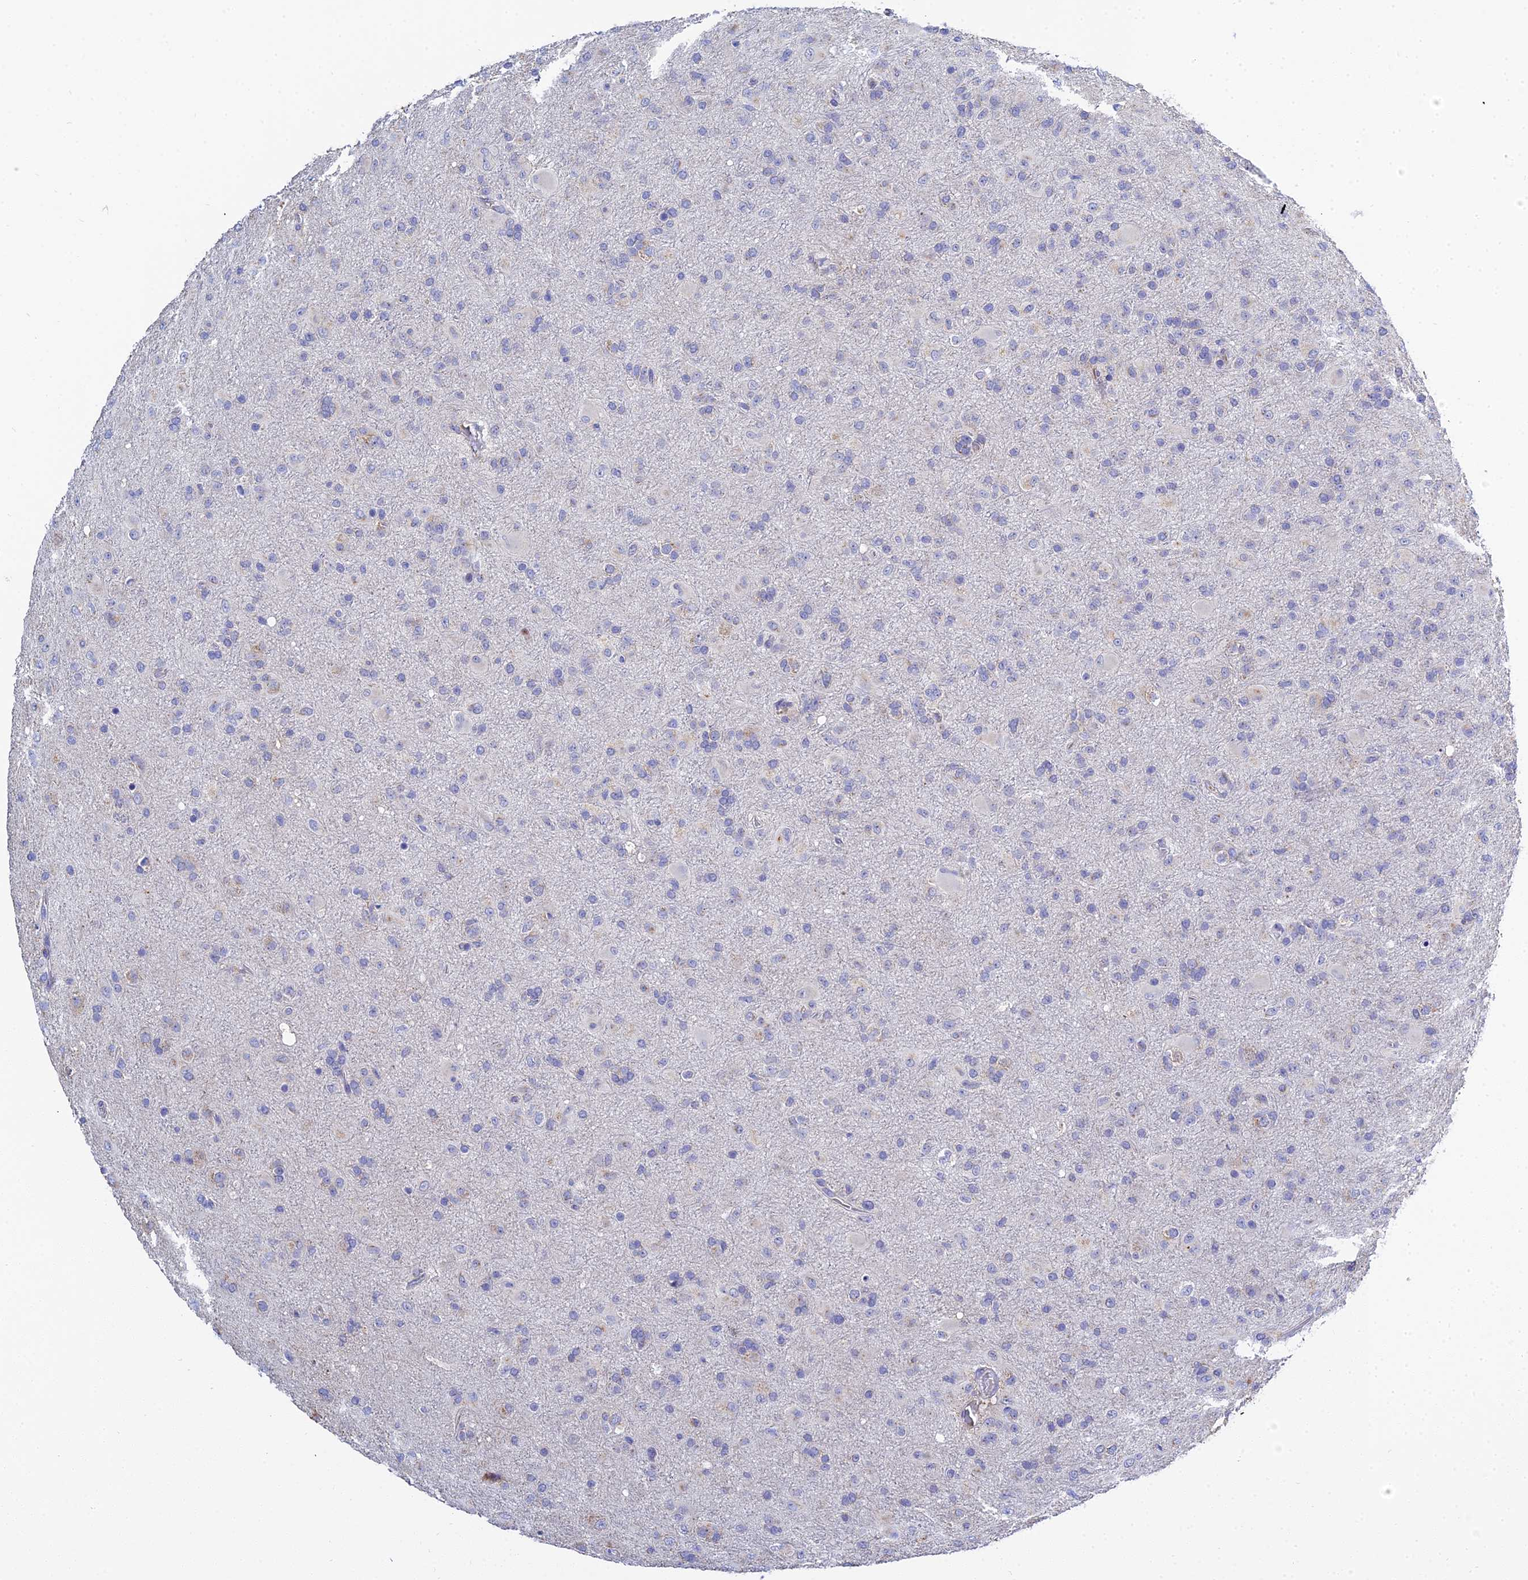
{"staining": {"intensity": "negative", "quantity": "none", "location": "none"}, "tissue": "glioma", "cell_type": "Tumor cells", "image_type": "cancer", "snomed": [{"axis": "morphology", "description": "Glioma, malignant, Low grade"}, {"axis": "topography", "description": "Brain"}], "caption": "Image shows no protein staining in tumor cells of low-grade glioma (malignant) tissue.", "gene": "ZXDA", "patient": {"sex": "male", "age": 65}}